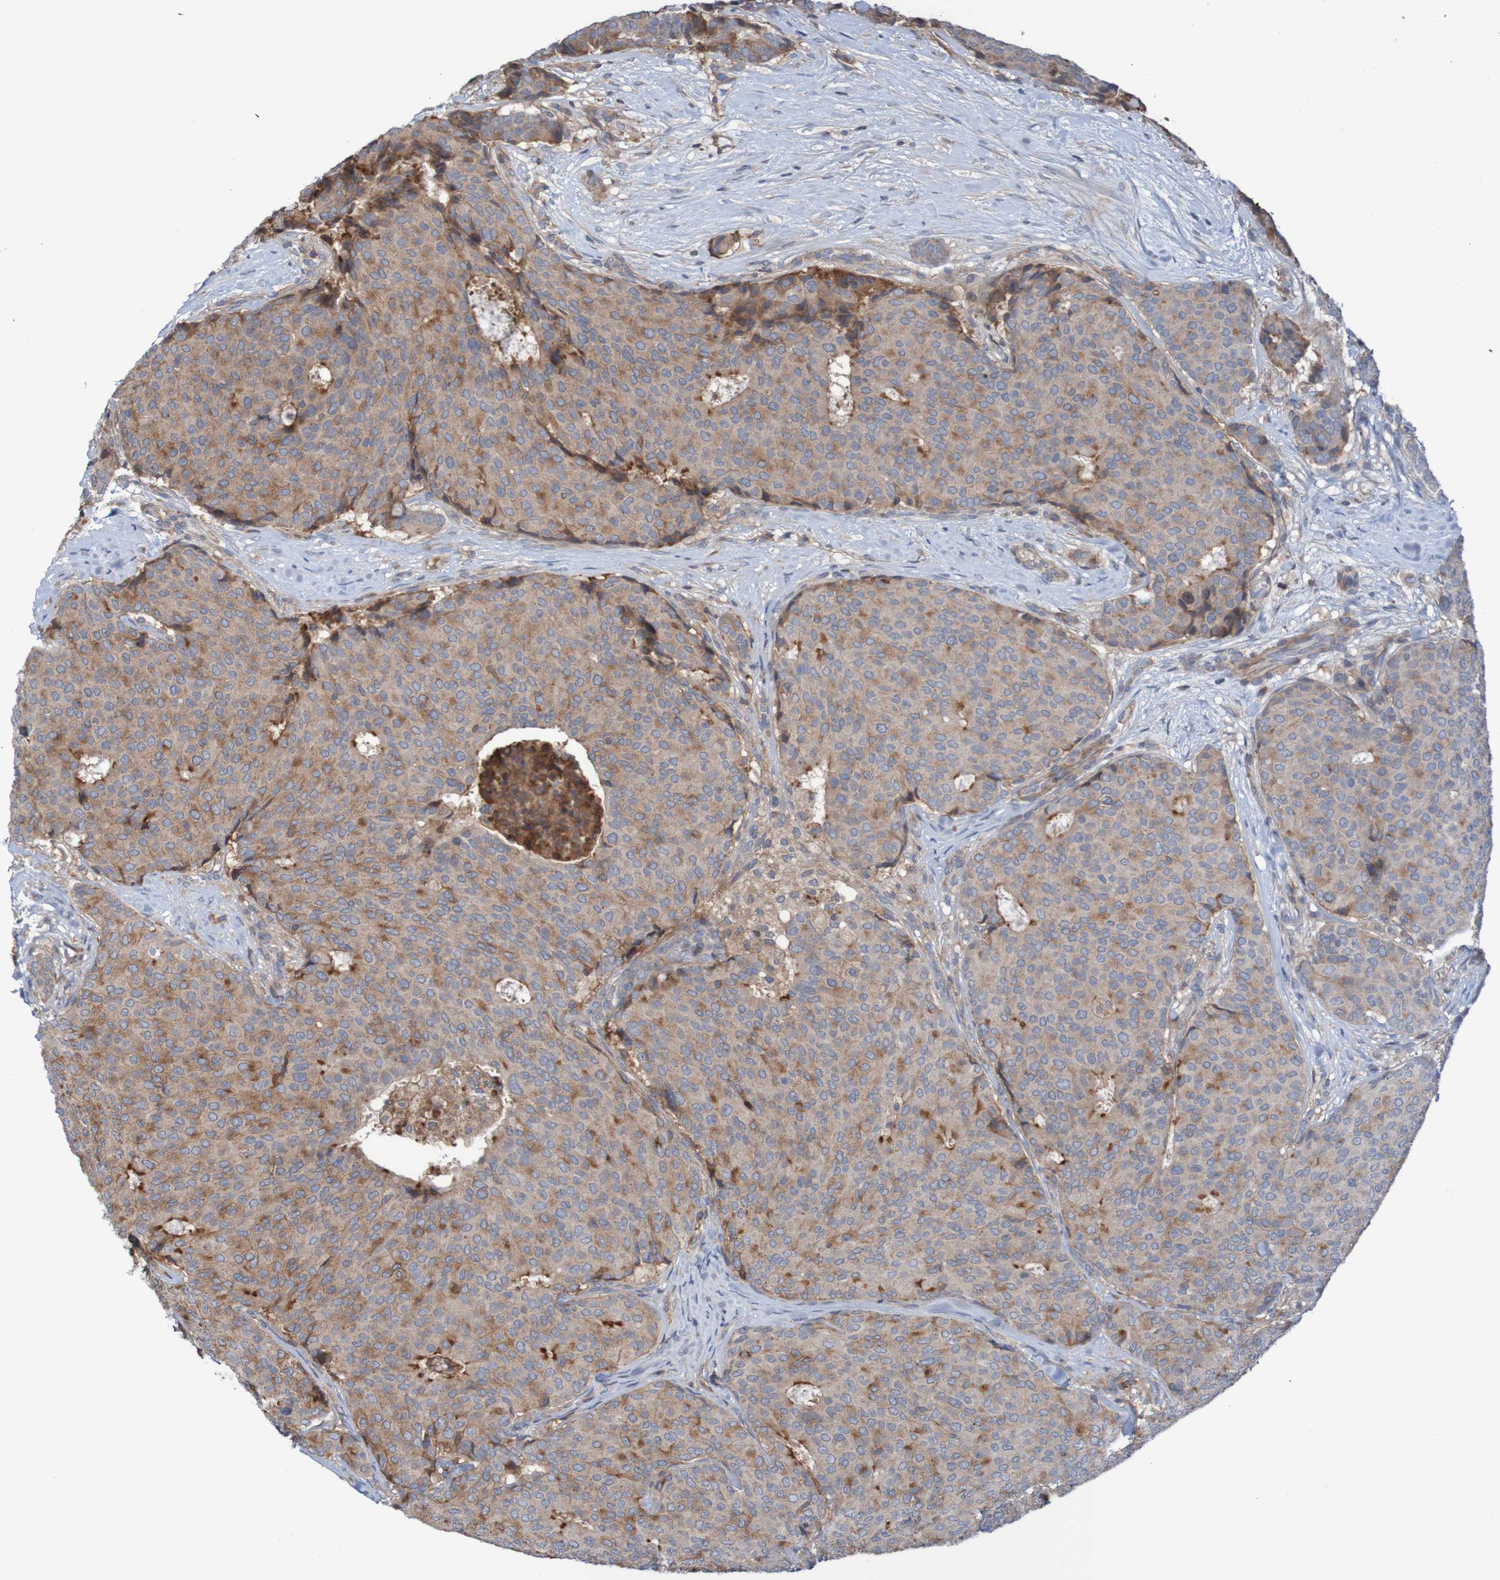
{"staining": {"intensity": "moderate", "quantity": ">75%", "location": "cytoplasmic/membranous"}, "tissue": "breast cancer", "cell_type": "Tumor cells", "image_type": "cancer", "snomed": [{"axis": "morphology", "description": "Duct carcinoma"}, {"axis": "topography", "description": "Breast"}], "caption": "Breast cancer (intraductal carcinoma) stained for a protein (brown) shows moderate cytoplasmic/membranous positive staining in about >75% of tumor cells.", "gene": "PDGFB", "patient": {"sex": "female", "age": 75}}